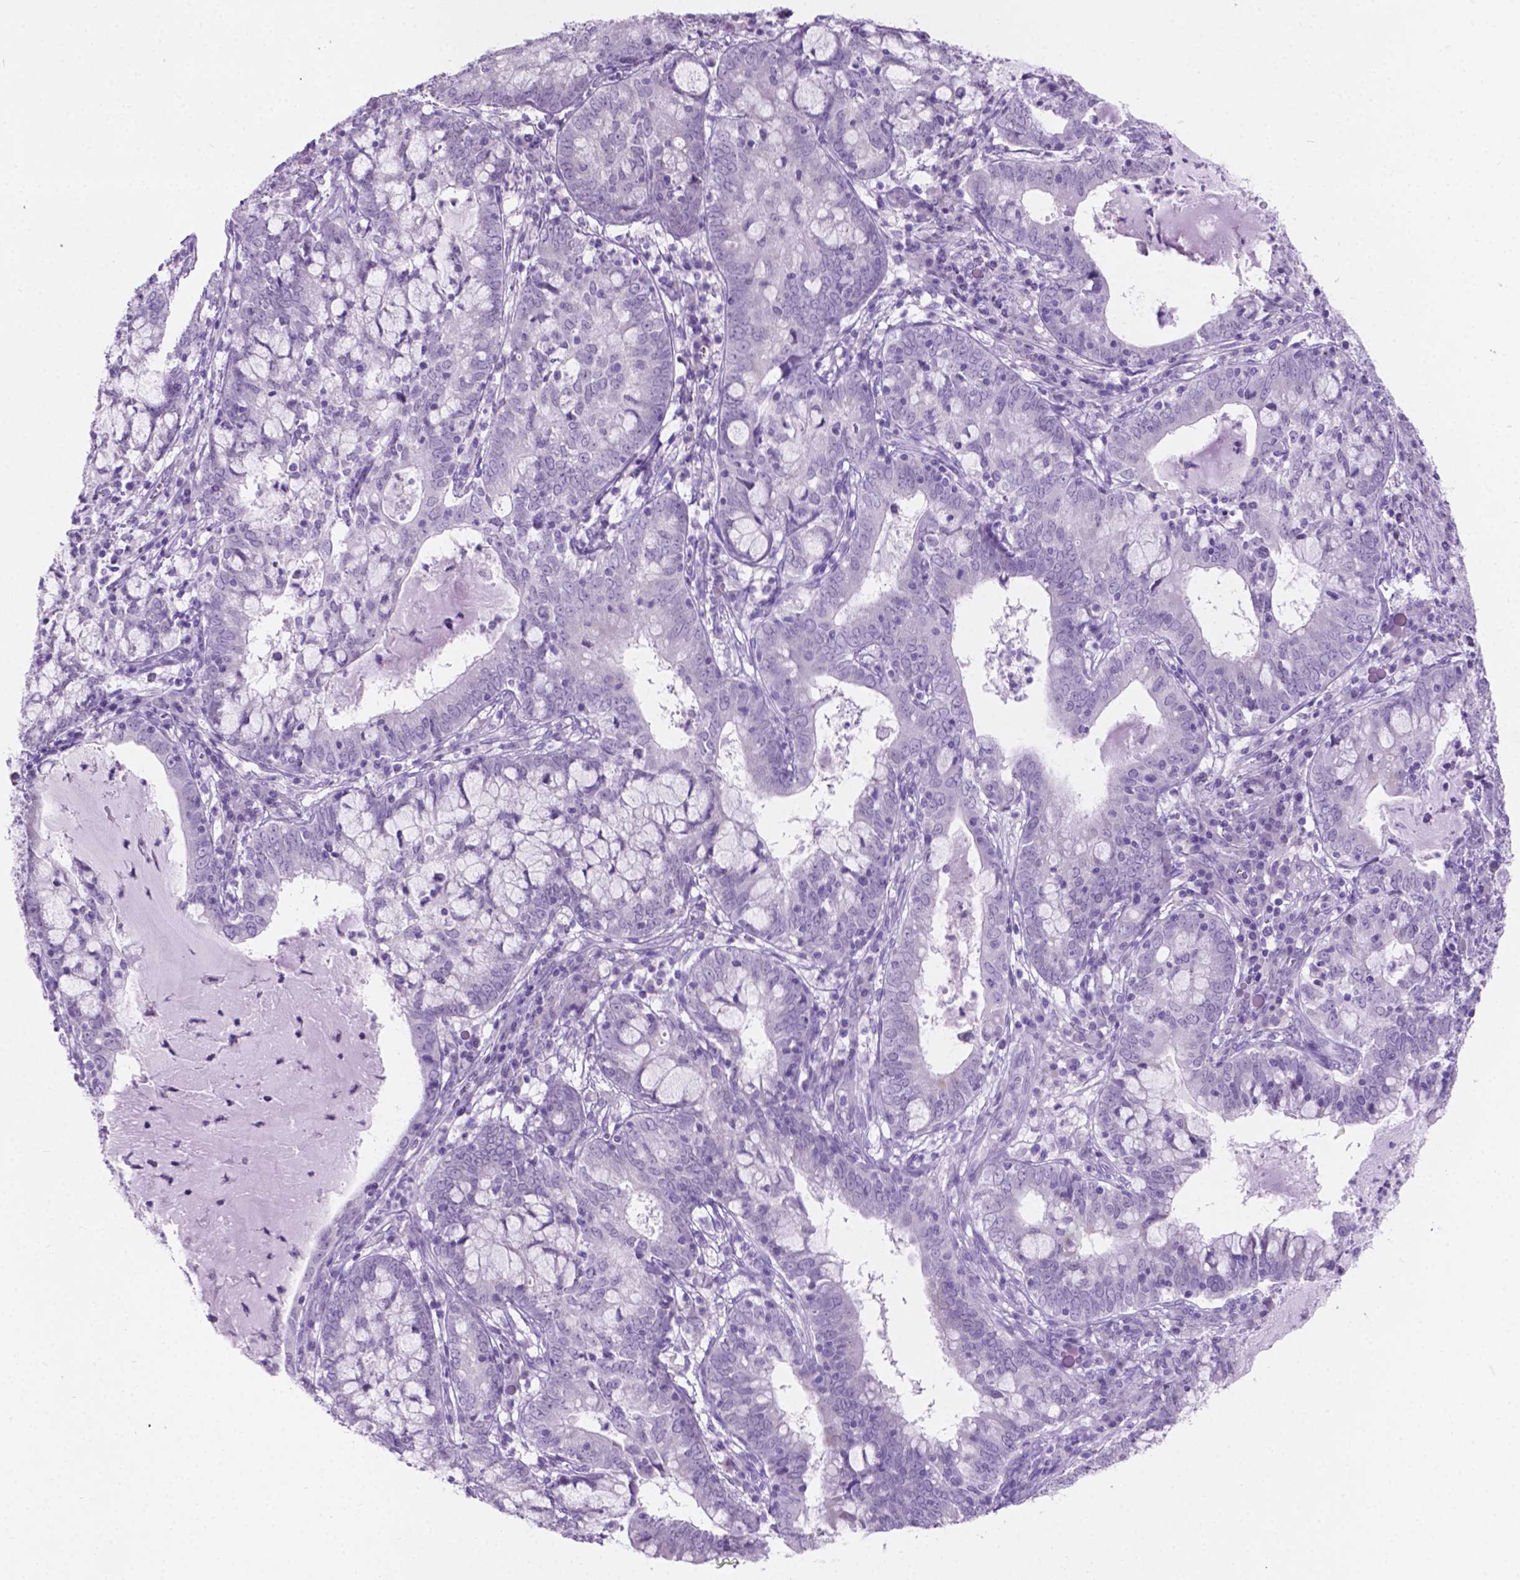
{"staining": {"intensity": "negative", "quantity": "none", "location": "none"}, "tissue": "cervical cancer", "cell_type": "Tumor cells", "image_type": "cancer", "snomed": [{"axis": "morphology", "description": "Adenocarcinoma, NOS"}, {"axis": "topography", "description": "Cervix"}], "caption": "The histopathology image reveals no staining of tumor cells in adenocarcinoma (cervical).", "gene": "GRIN2B", "patient": {"sex": "female", "age": 40}}